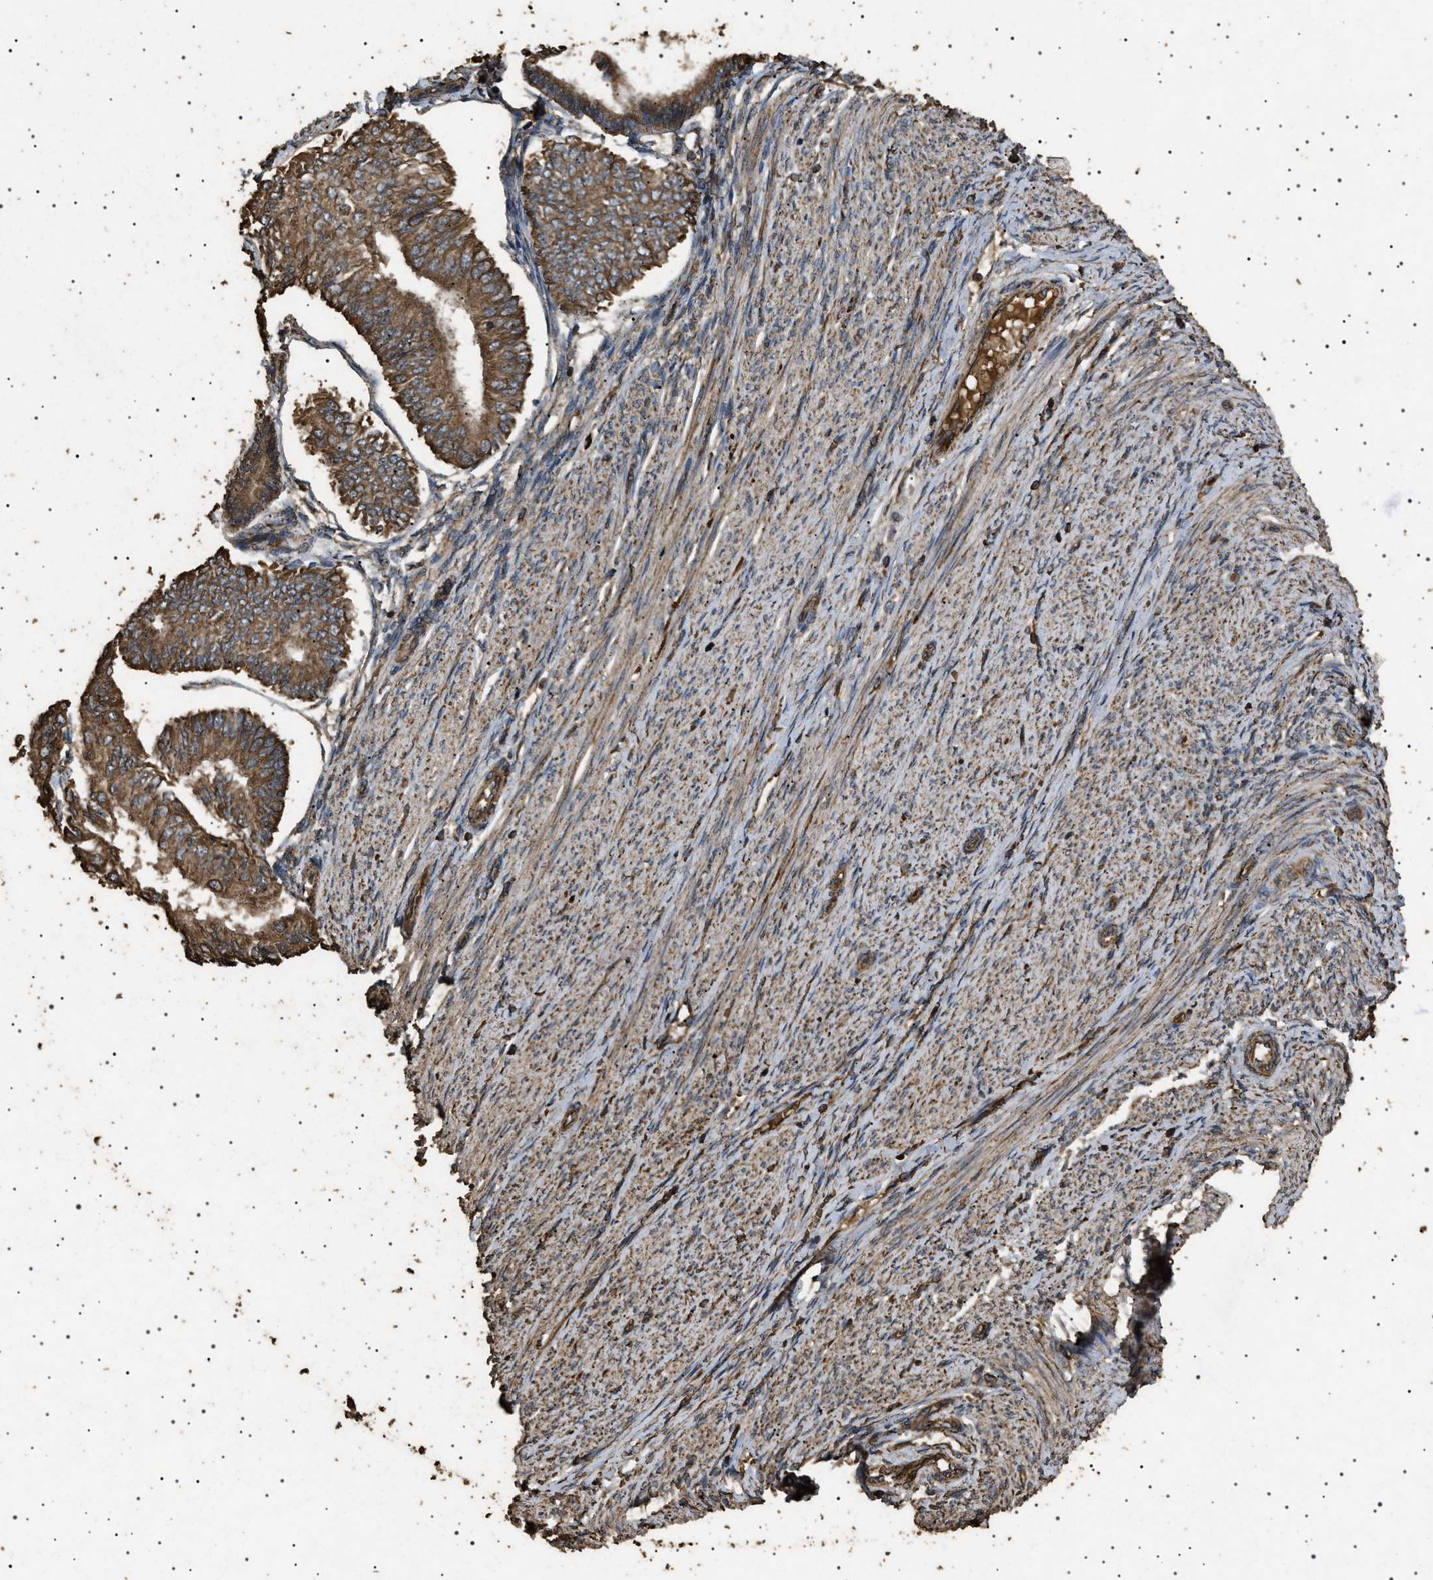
{"staining": {"intensity": "strong", "quantity": ">75%", "location": "cytoplasmic/membranous"}, "tissue": "endometrial cancer", "cell_type": "Tumor cells", "image_type": "cancer", "snomed": [{"axis": "morphology", "description": "Adenocarcinoma, NOS"}, {"axis": "topography", "description": "Endometrium"}], "caption": "Immunohistochemical staining of human endometrial adenocarcinoma reveals strong cytoplasmic/membranous protein positivity in approximately >75% of tumor cells. (DAB (3,3'-diaminobenzidine) = brown stain, brightfield microscopy at high magnification).", "gene": "CYRIA", "patient": {"sex": "female", "age": 58}}